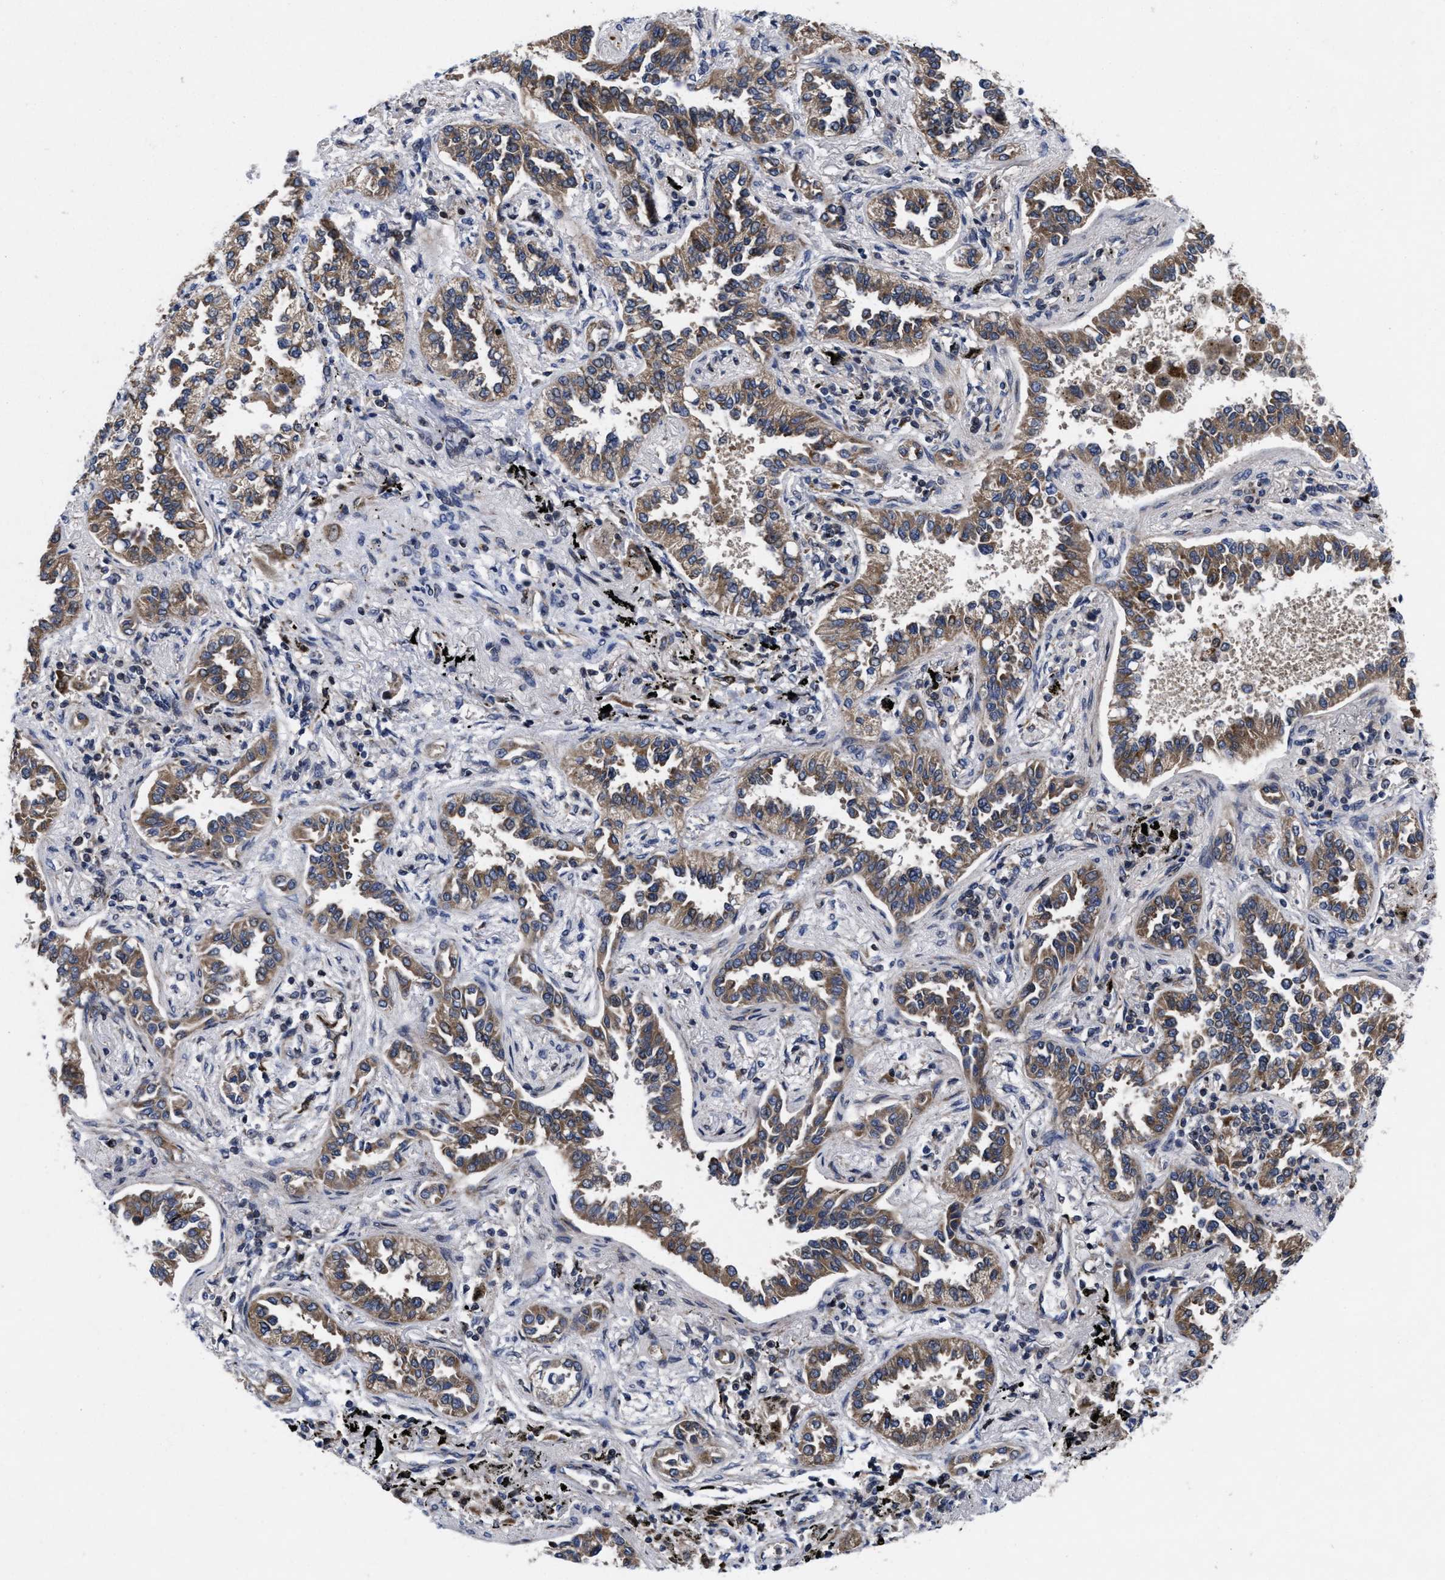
{"staining": {"intensity": "moderate", "quantity": ">75%", "location": "cytoplasmic/membranous"}, "tissue": "lung cancer", "cell_type": "Tumor cells", "image_type": "cancer", "snomed": [{"axis": "morphology", "description": "Normal tissue, NOS"}, {"axis": "morphology", "description": "Adenocarcinoma, NOS"}, {"axis": "topography", "description": "Lung"}], "caption": "This image demonstrates IHC staining of lung cancer, with medium moderate cytoplasmic/membranous positivity in approximately >75% of tumor cells.", "gene": "MRPL50", "patient": {"sex": "male", "age": 59}}